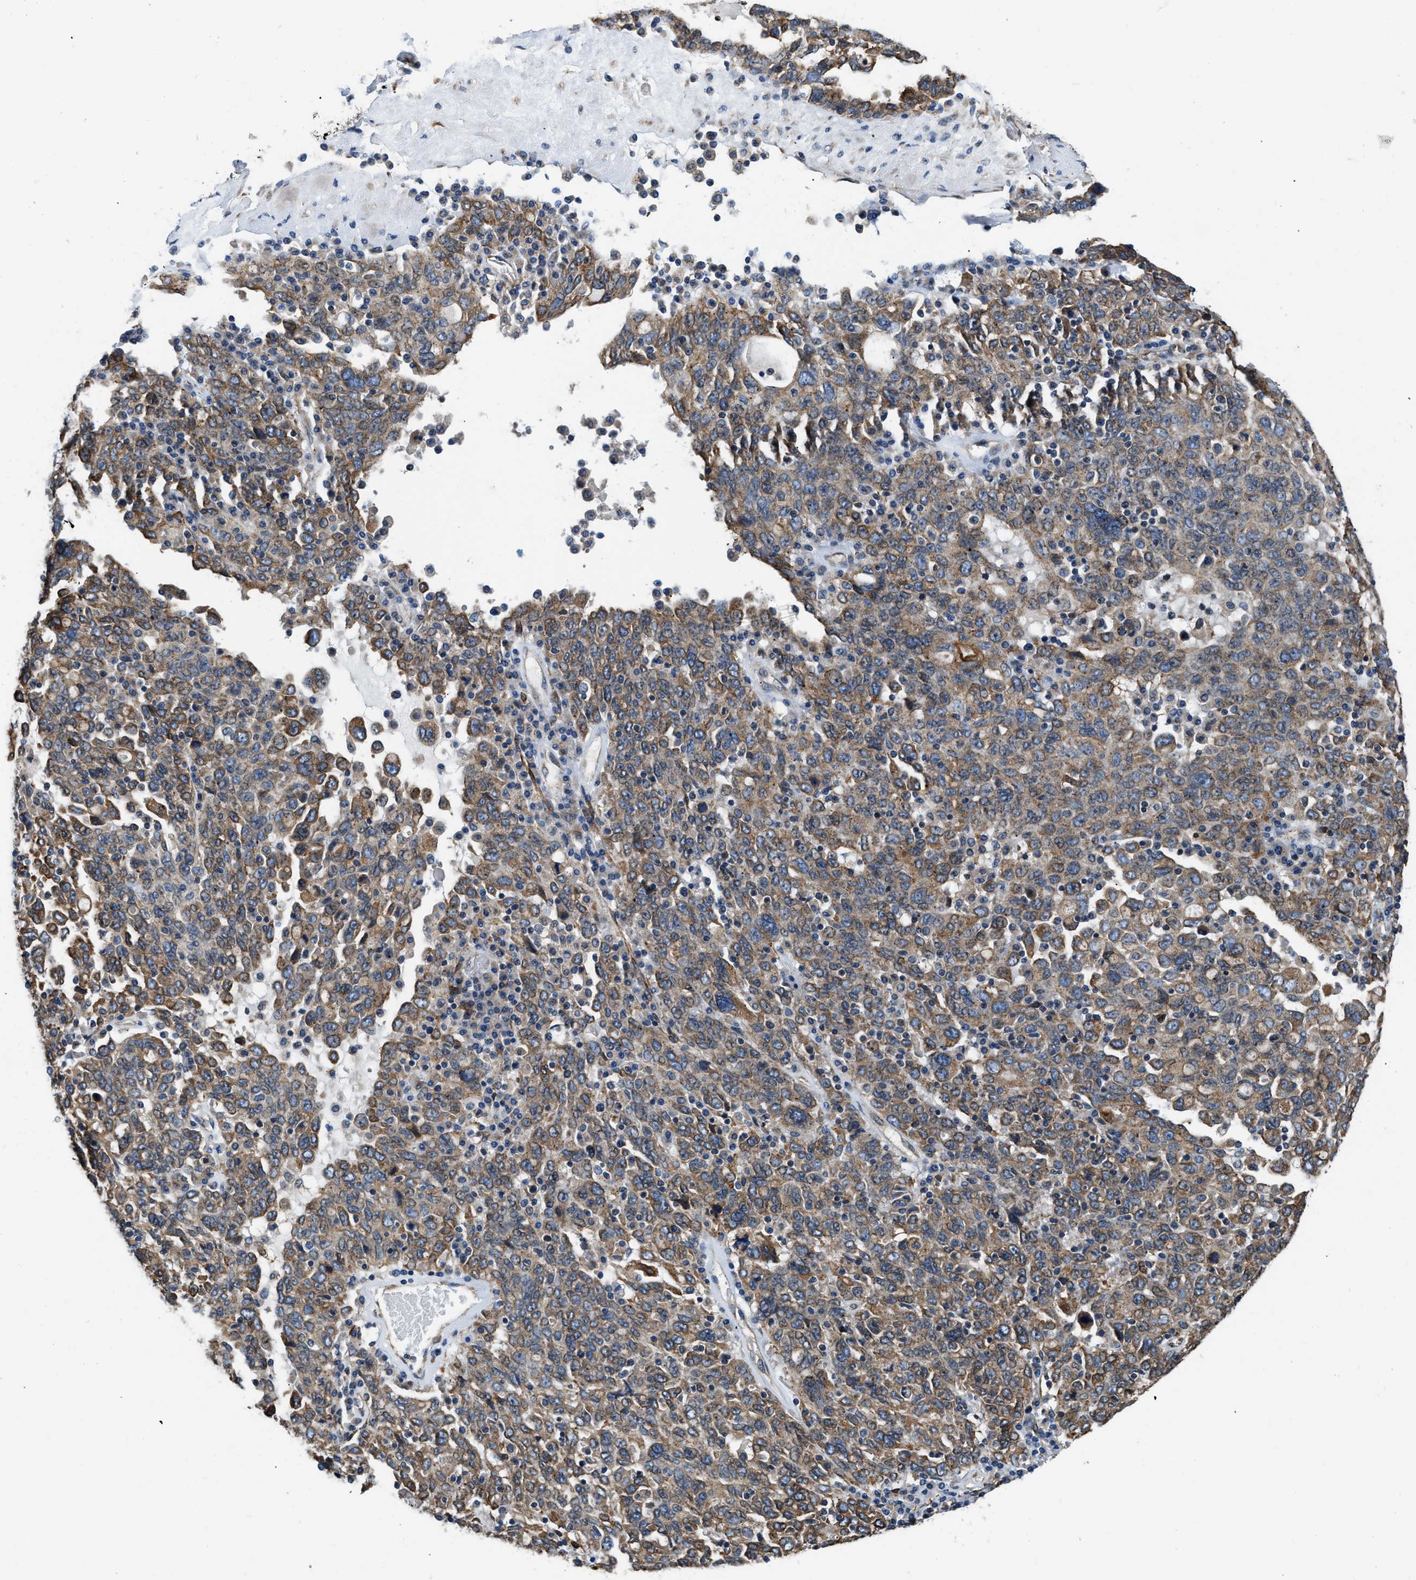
{"staining": {"intensity": "moderate", "quantity": ">75%", "location": "cytoplasmic/membranous"}, "tissue": "ovarian cancer", "cell_type": "Tumor cells", "image_type": "cancer", "snomed": [{"axis": "morphology", "description": "Carcinoma, endometroid"}, {"axis": "topography", "description": "Ovary"}], "caption": "This is a histology image of immunohistochemistry staining of ovarian cancer (endometroid carcinoma), which shows moderate staining in the cytoplasmic/membranous of tumor cells.", "gene": "ARL6IP5", "patient": {"sex": "female", "age": 62}}